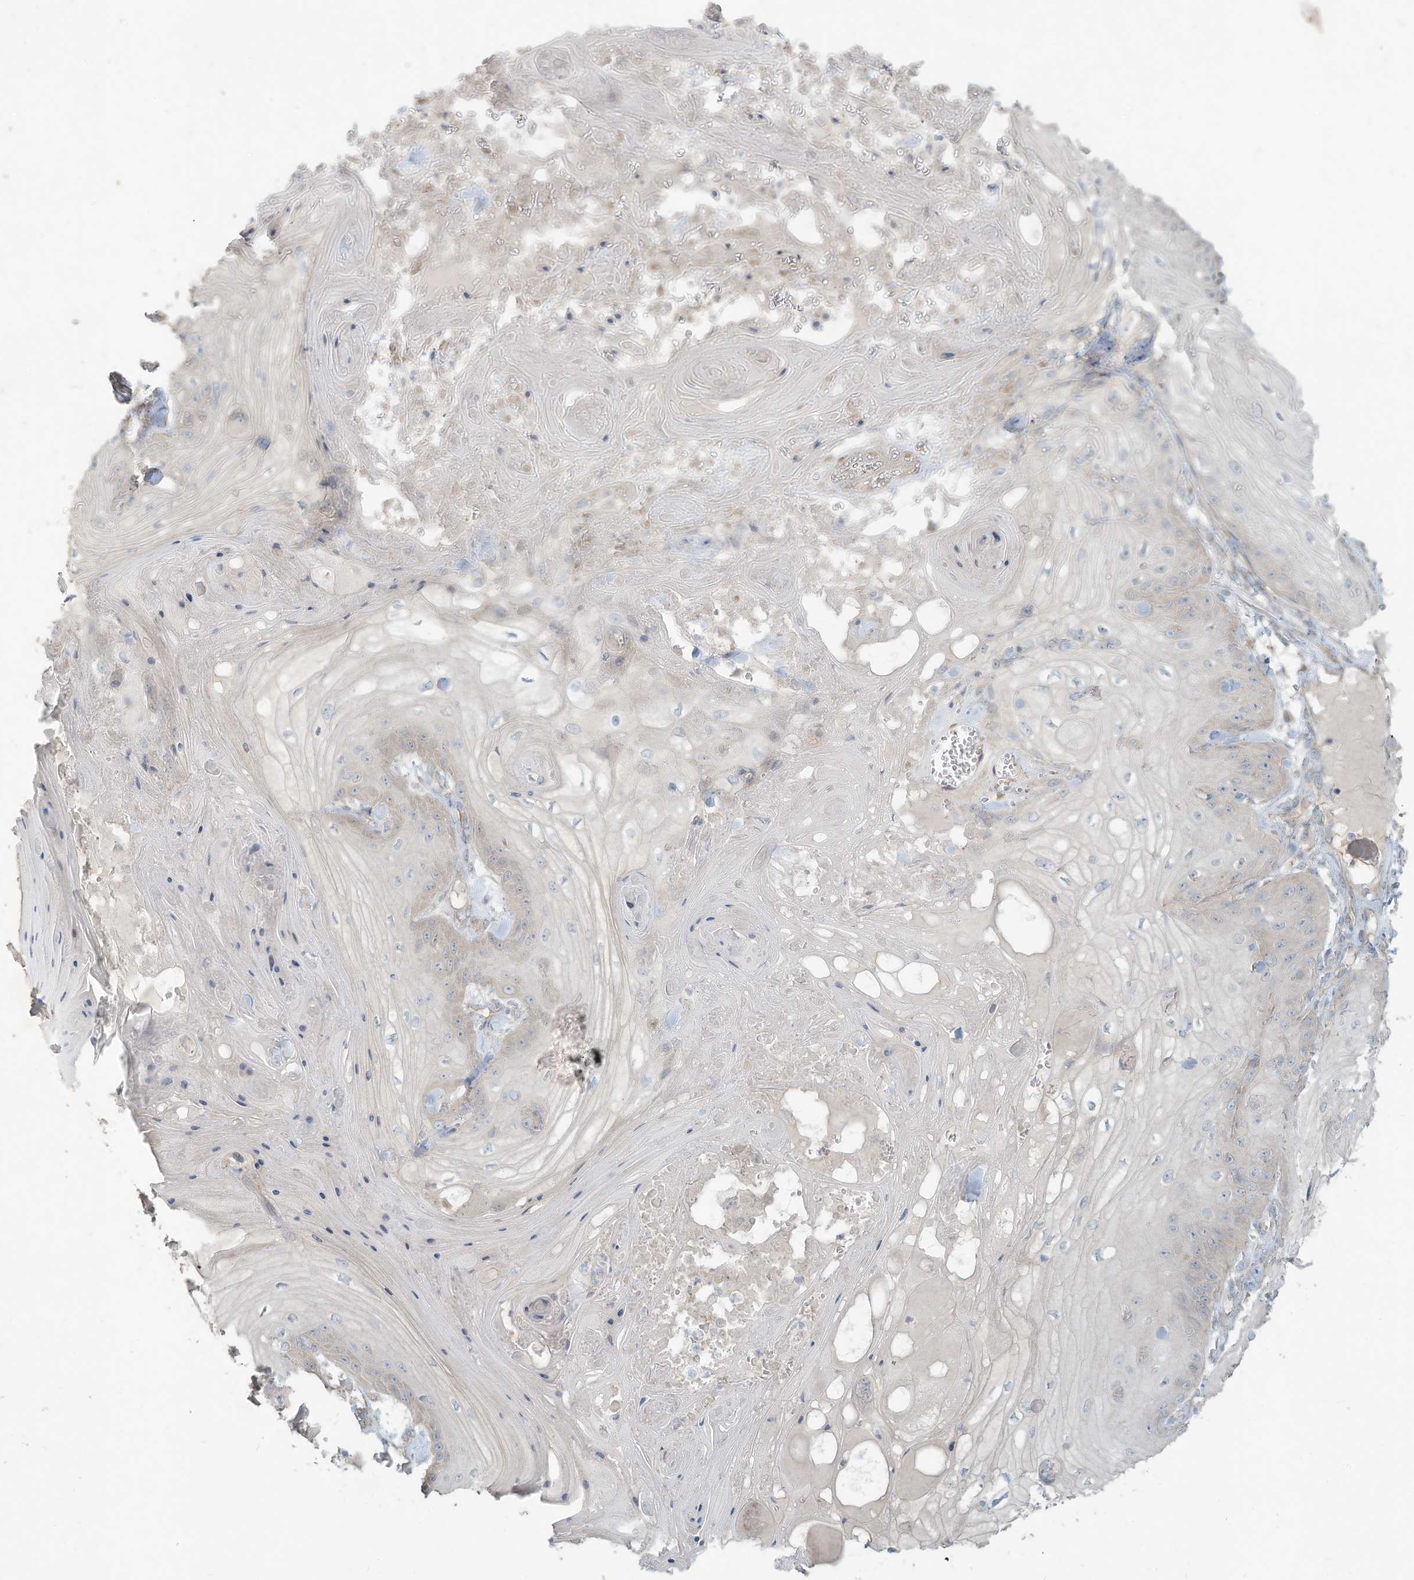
{"staining": {"intensity": "negative", "quantity": "none", "location": "none"}, "tissue": "skin cancer", "cell_type": "Tumor cells", "image_type": "cancer", "snomed": [{"axis": "morphology", "description": "Squamous cell carcinoma, NOS"}, {"axis": "topography", "description": "Skin"}], "caption": "Squamous cell carcinoma (skin) was stained to show a protein in brown. There is no significant staining in tumor cells.", "gene": "MAGIX", "patient": {"sex": "male", "age": 74}}